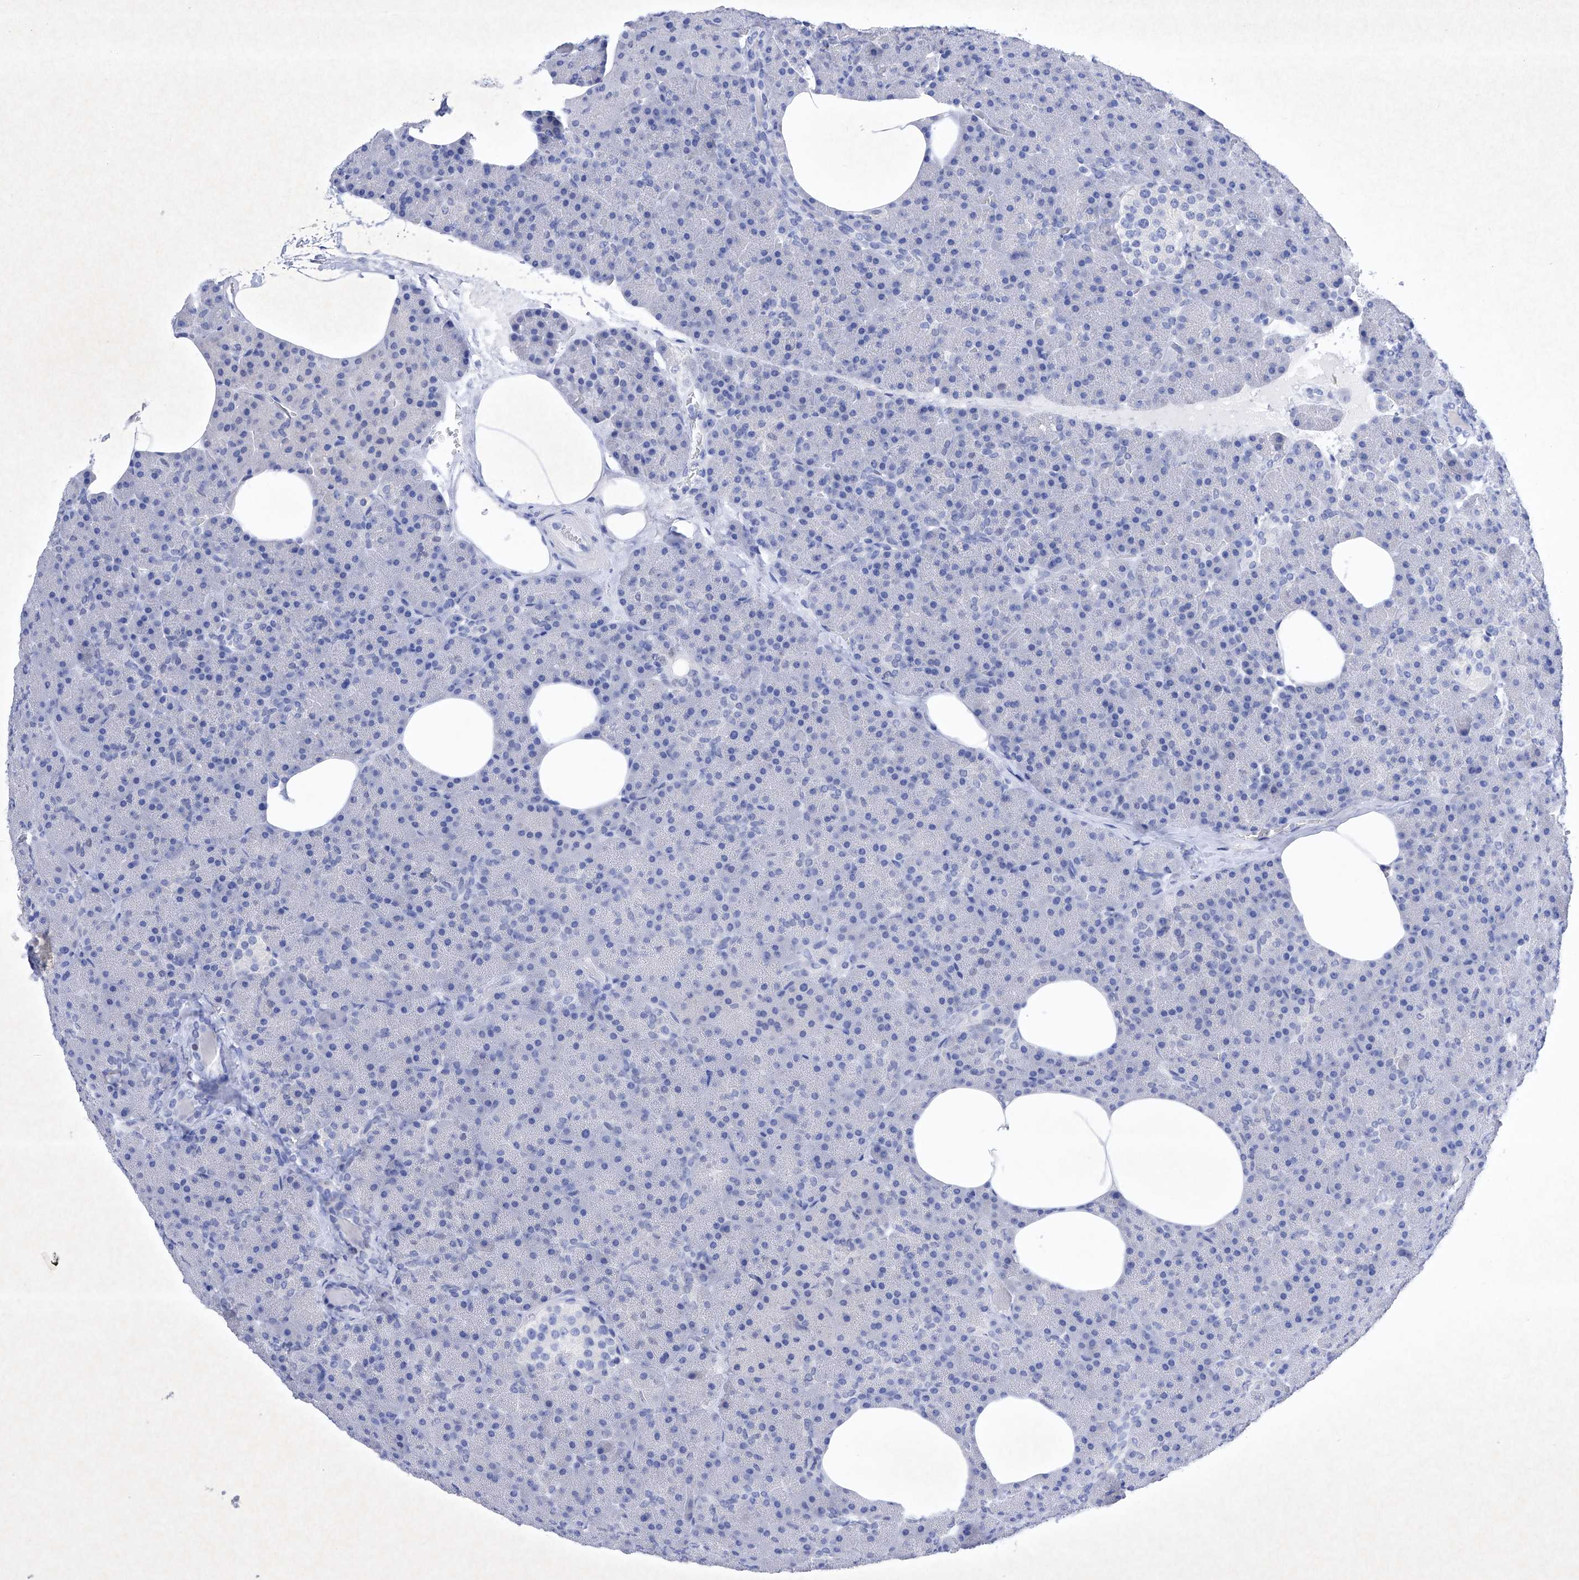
{"staining": {"intensity": "negative", "quantity": "none", "location": "none"}, "tissue": "pancreas", "cell_type": "Exocrine glandular cells", "image_type": "normal", "snomed": [{"axis": "morphology", "description": "Normal tissue, NOS"}, {"axis": "morphology", "description": "Carcinoid, malignant, NOS"}, {"axis": "topography", "description": "Pancreas"}], "caption": "DAB (3,3'-diaminobenzidine) immunohistochemical staining of benign human pancreas demonstrates no significant expression in exocrine glandular cells. (IHC, brightfield microscopy, high magnification).", "gene": "BARX2", "patient": {"sex": "female", "age": 35}}